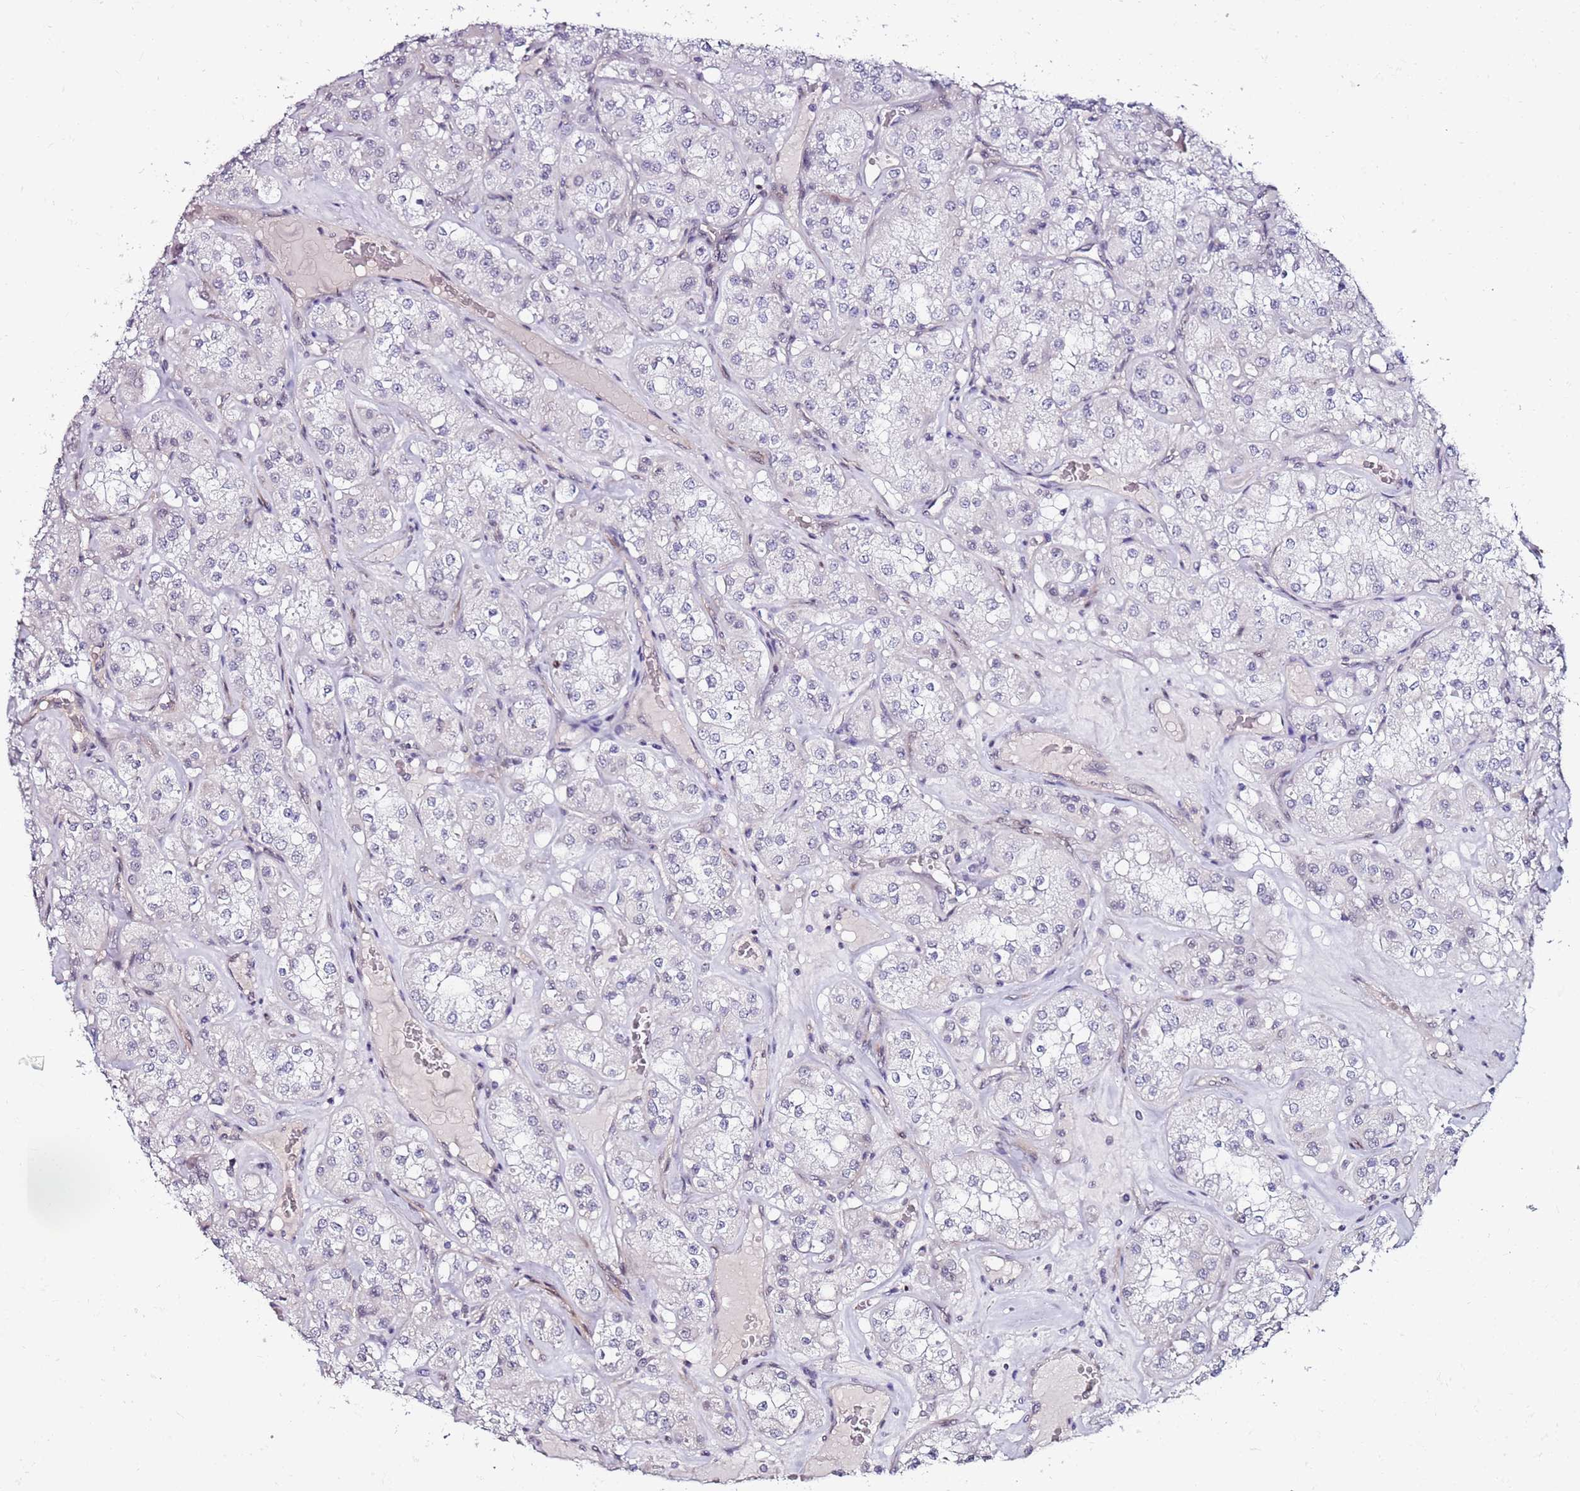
{"staining": {"intensity": "negative", "quantity": "none", "location": "none"}, "tissue": "renal cancer", "cell_type": "Tumor cells", "image_type": "cancer", "snomed": [{"axis": "morphology", "description": "Adenocarcinoma, NOS"}, {"axis": "topography", "description": "Kidney"}], "caption": "Immunohistochemistry of renal cancer (adenocarcinoma) displays no staining in tumor cells. Brightfield microscopy of IHC stained with DAB (brown) and hematoxylin (blue), captured at high magnification.", "gene": "DUSP28", "patient": {"sex": "male", "age": 77}}